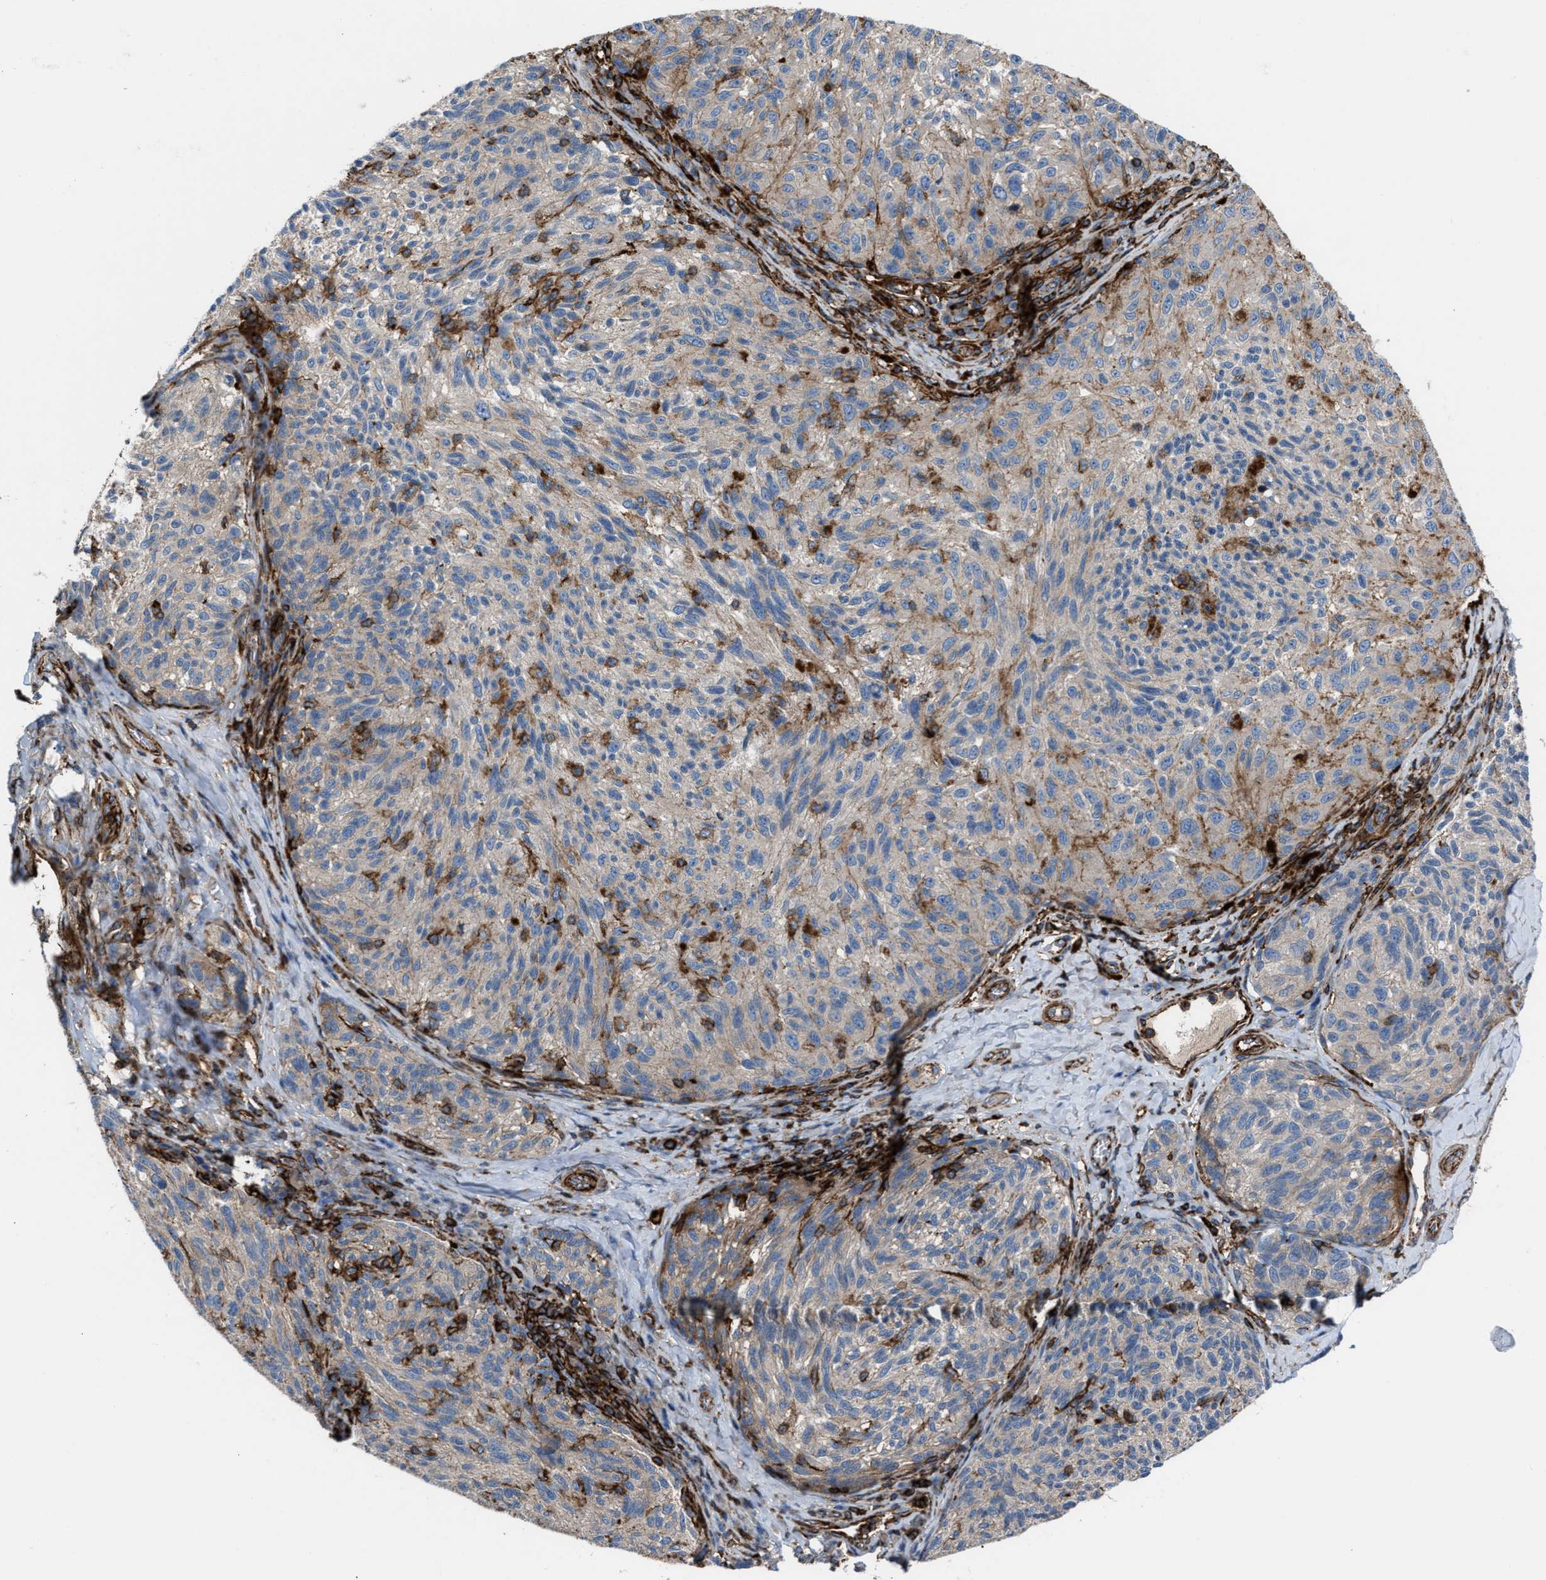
{"staining": {"intensity": "weak", "quantity": "<25%", "location": "cytoplasmic/membranous"}, "tissue": "melanoma", "cell_type": "Tumor cells", "image_type": "cancer", "snomed": [{"axis": "morphology", "description": "Malignant melanoma, NOS"}, {"axis": "topography", "description": "Skin"}], "caption": "This is an IHC image of melanoma. There is no staining in tumor cells.", "gene": "AGPAT2", "patient": {"sex": "female", "age": 73}}